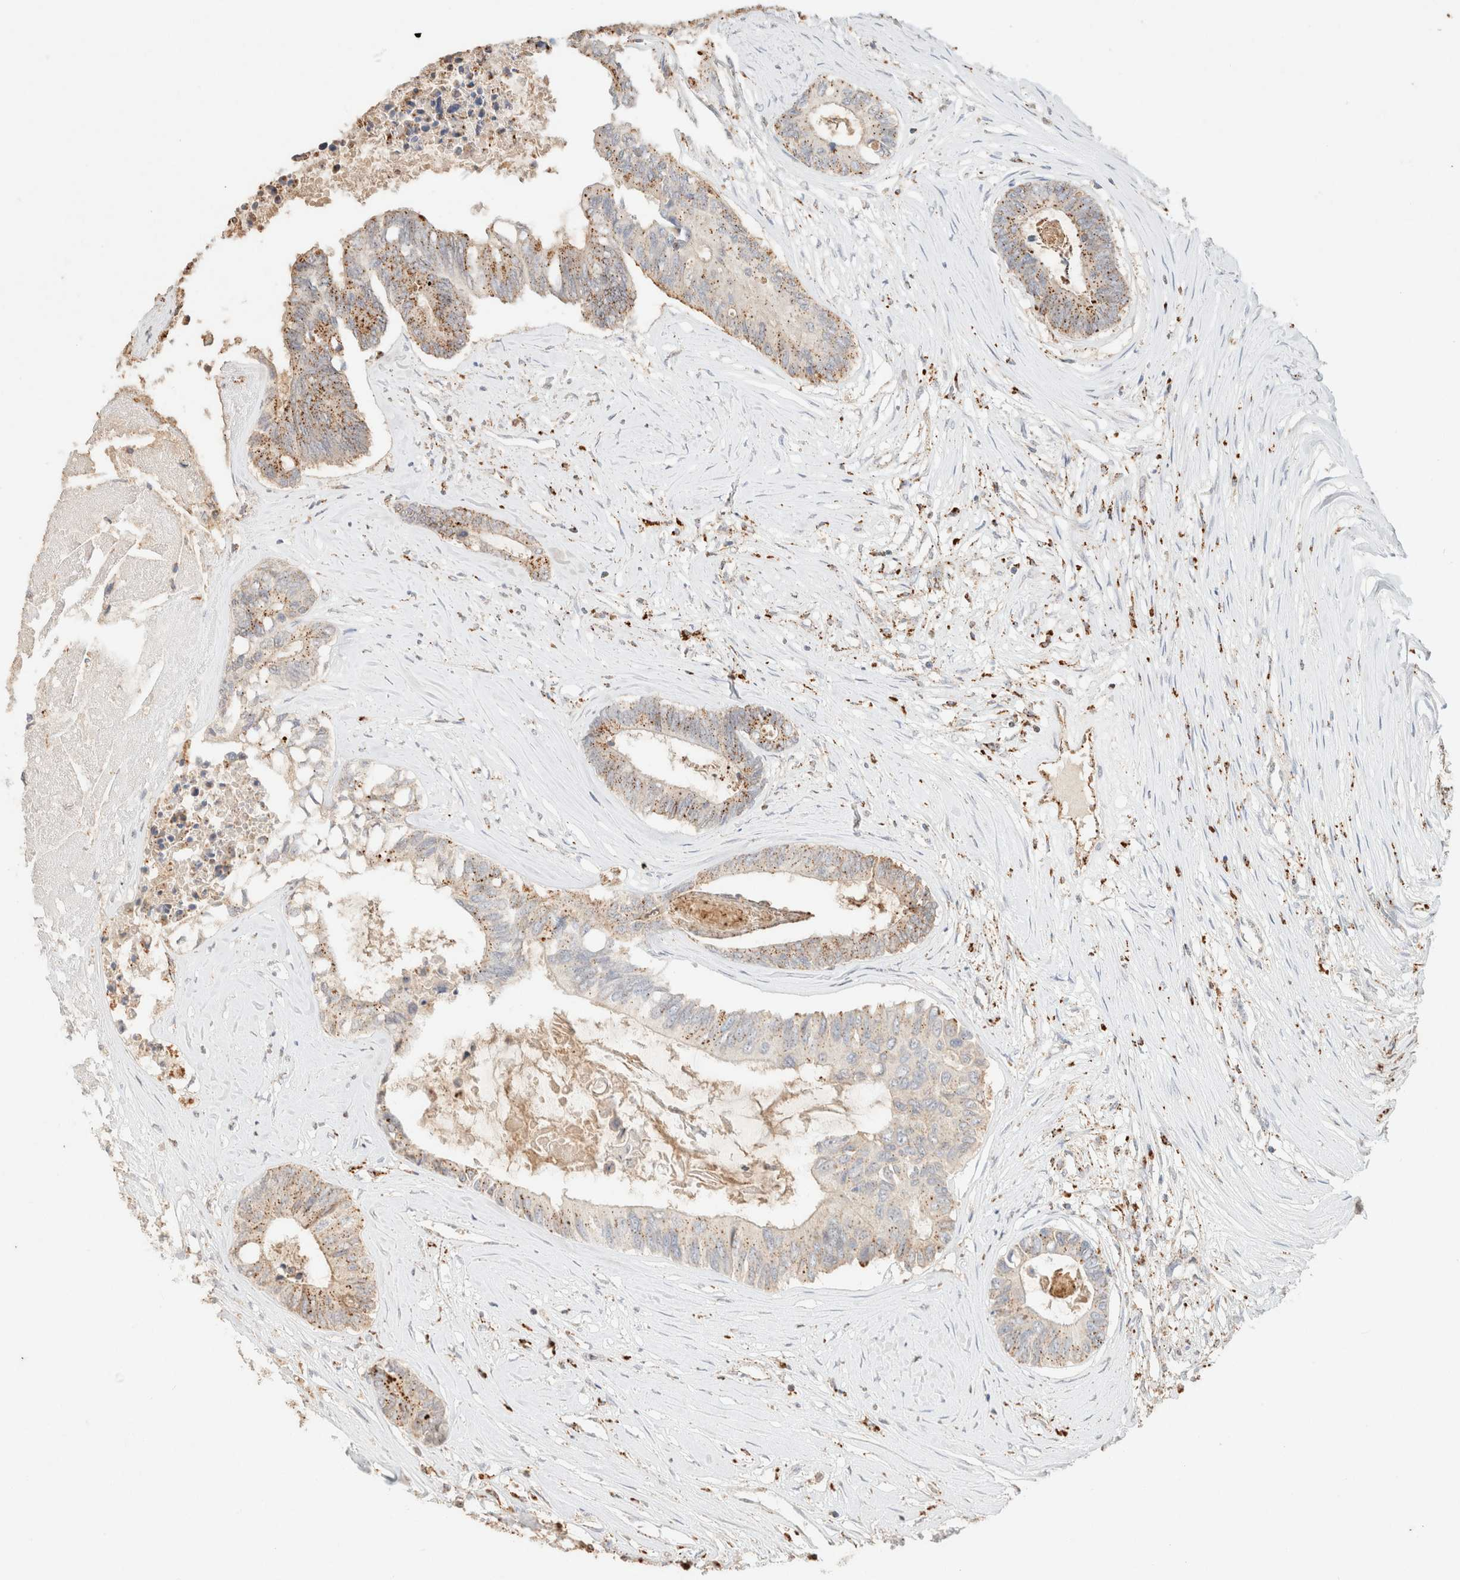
{"staining": {"intensity": "moderate", "quantity": ">75%", "location": "cytoplasmic/membranous"}, "tissue": "colorectal cancer", "cell_type": "Tumor cells", "image_type": "cancer", "snomed": [{"axis": "morphology", "description": "Adenocarcinoma, NOS"}, {"axis": "topography", "description": "Rectum"}], "caption": "A photomicrograph of adenocarcinoma (colorectal) stained for a protein reveals moderate cytoplasmic/membranous brown staining in tumor cells.", "gene": "CTSC", "patient": {"sex": "male", "age": 63}}